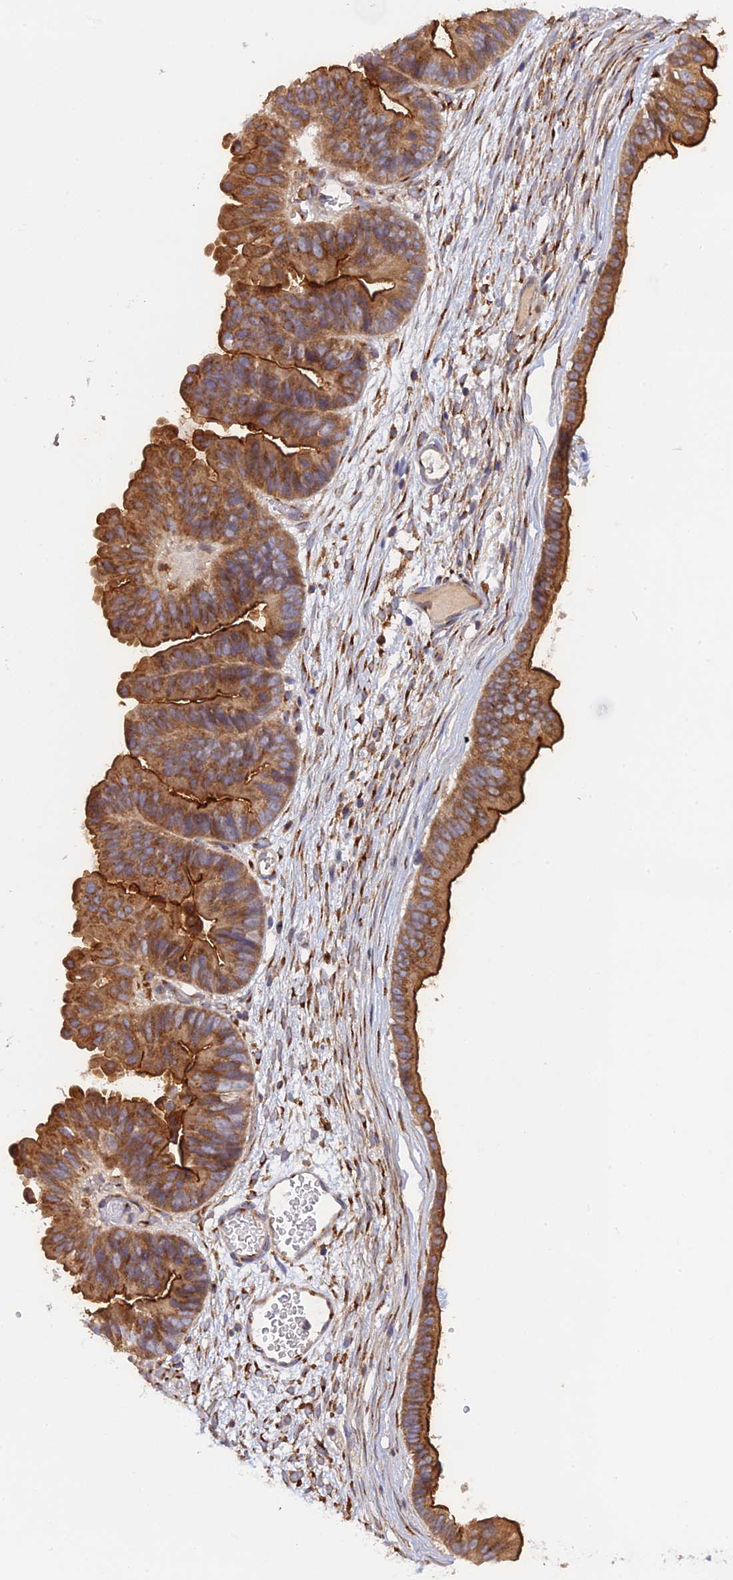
{"staining": {"intensity": "strong", "quantity": ">75%", "location": "cytoplasmic/membranous"}, "tissue": "ovarian cancer", "cell_type": "Tumor cells", "image_type": "cancer", "snomed": [{"axis": "morphology", "description": "Cystadenocarcinoma, mucinous, NOS"}, {"axis": "topography", "description": "Ovary"}], "caption": "Protein expression analysis of ovarian cancer (mucinous cystadenocarcinoma) shows strong cytoplasmic/membranous expression in about >75% of tumor cells. (IHC, brightfield microscopy, high magnification).", "gene": "SNX17", "patient": {"sex": "female", "age": 61}}